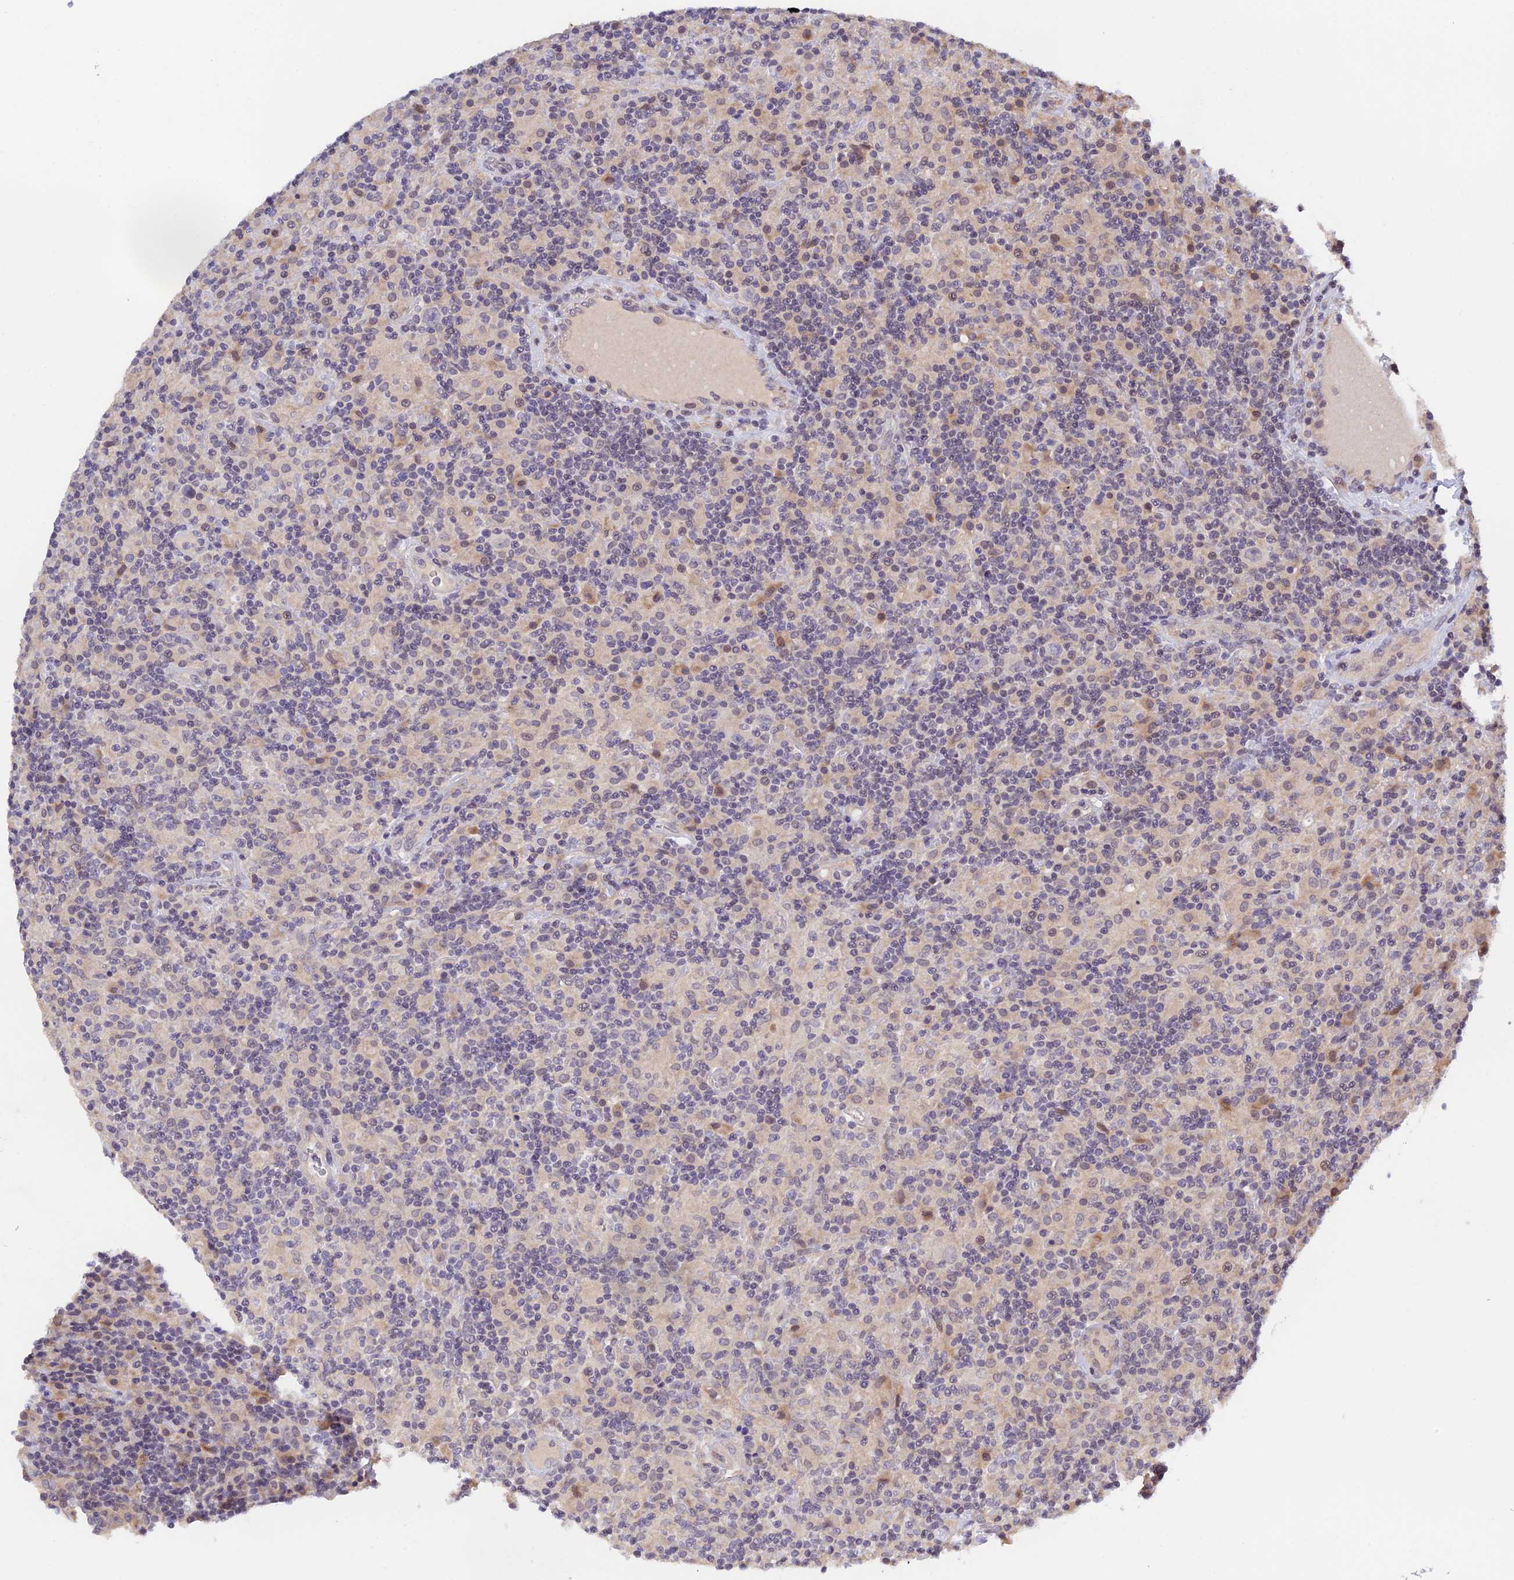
{"staining": {"intensity": "negative", "quantity": "none", "location": "none"}, "tissue": "lymphoma", "cell_type": "Tumor cells", "image_type": "cancer", "snomed": [{"axis": "morphology", "description": "Hodgkin's disease, NOS"}, {"axis": "topography", "description": "Lymph node"}], "caption": "The image shows no staining of tumor cells in lymphoma. (Brightfield microscopy of DAB (3,3'-diaminobenzidine) immunohistochemistry (IHC) at high magnification).", "gene": "CWH43", "patient": {"sex": "male", "age": 70}}